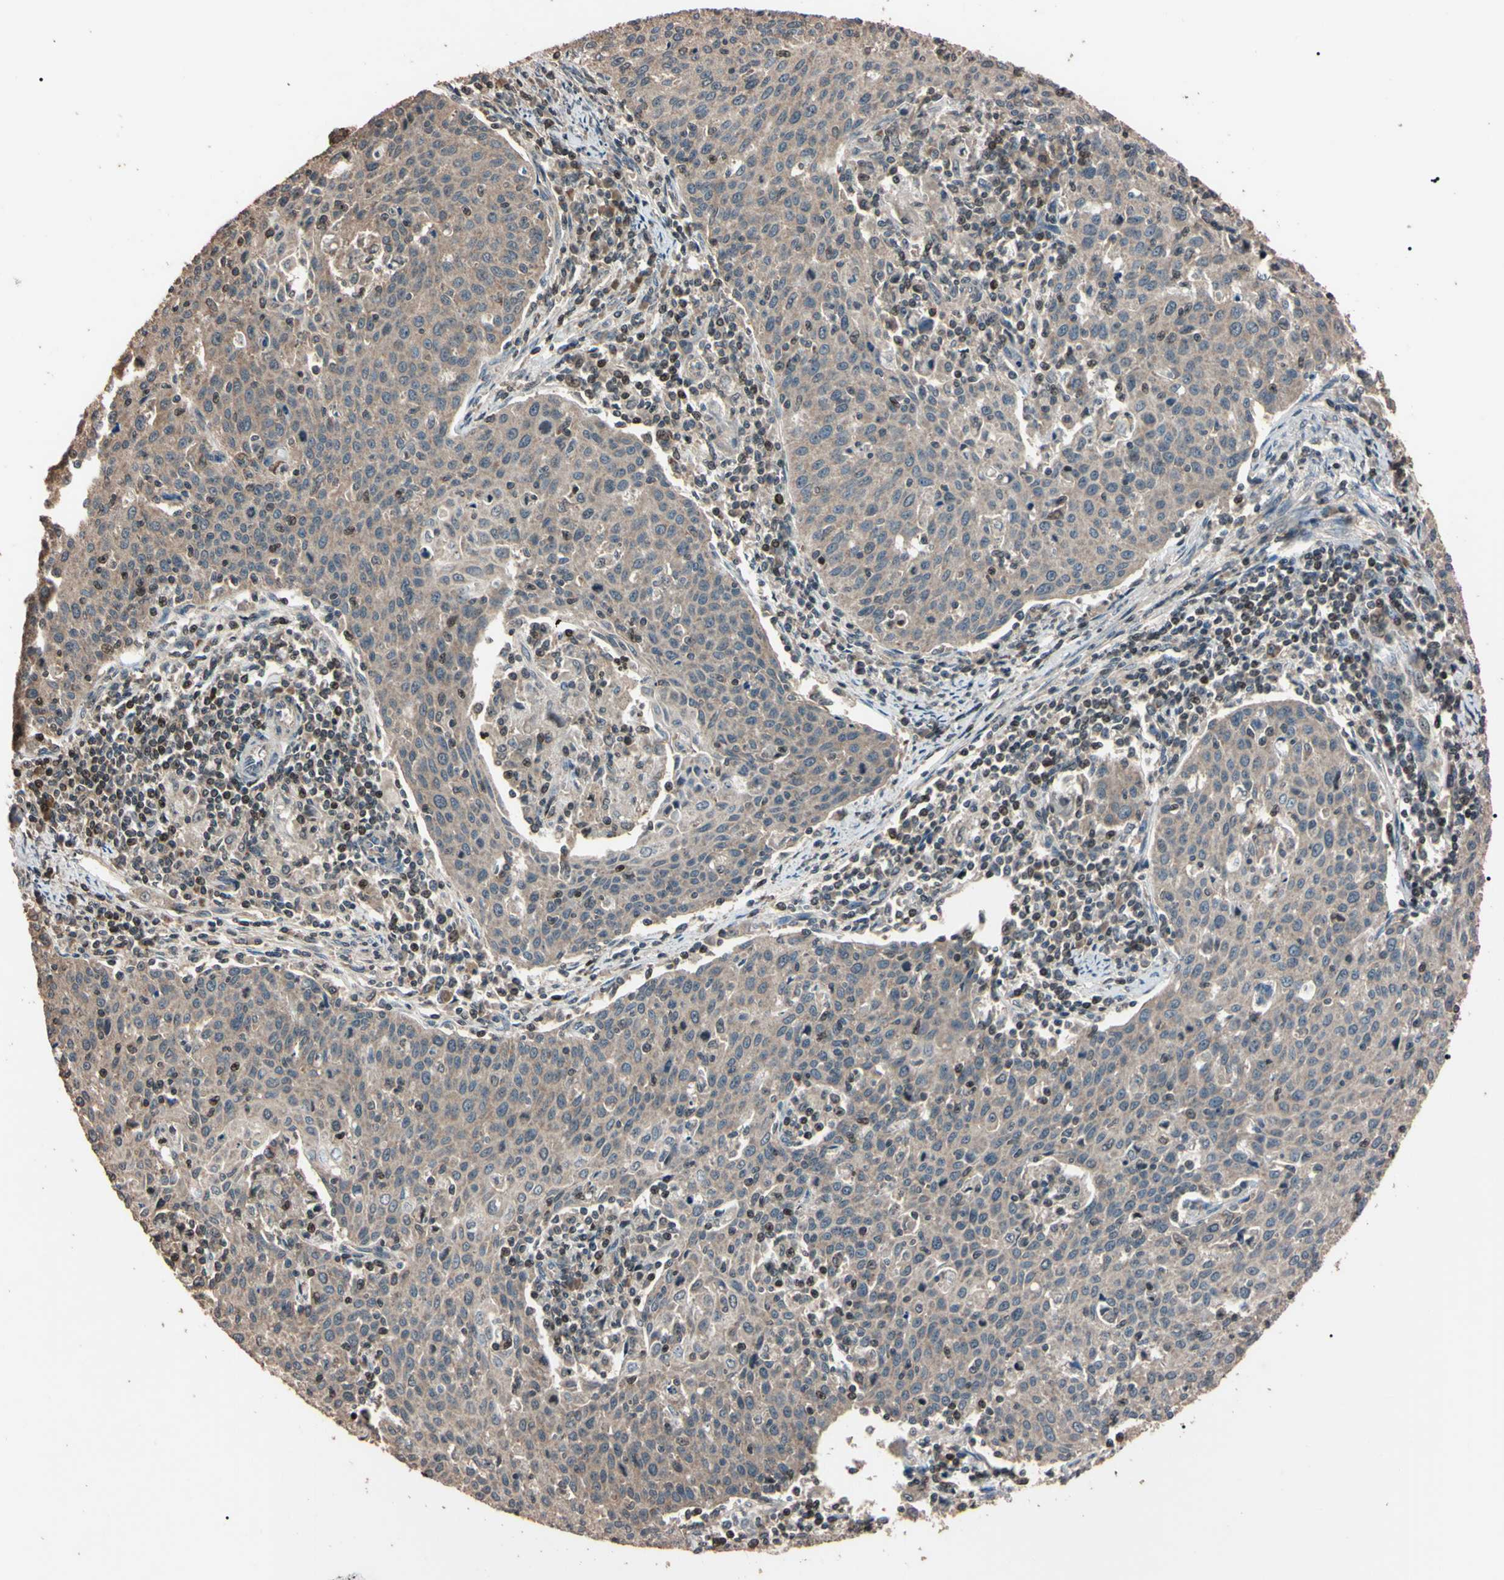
{"staining": {"intensity": "weak", "quantity": ">75%", "location": "cytoplasmic/membranous,nuclear"}, "tissue": "cervical cancer", "cell_type": "Tumor cells", "image_type": "cancer", "snomed": [{"axis": "morphology", "description": "Squamous cell carcinoma, NOS"}, {"axis": "topography", "description": "Cervix"}], "caption": "Protein analysis of cervical cancer tissue reveals weak cytoplasmic/membranous and nuclear positivity in about >75% of tumor cells. (Stains: DAB in brown, nuclei in blue, Microscopy: brightfield microscopy at high magnification).", "gene": "TNFRSF1A", "patient": {"sex": "female", "age": 38}}